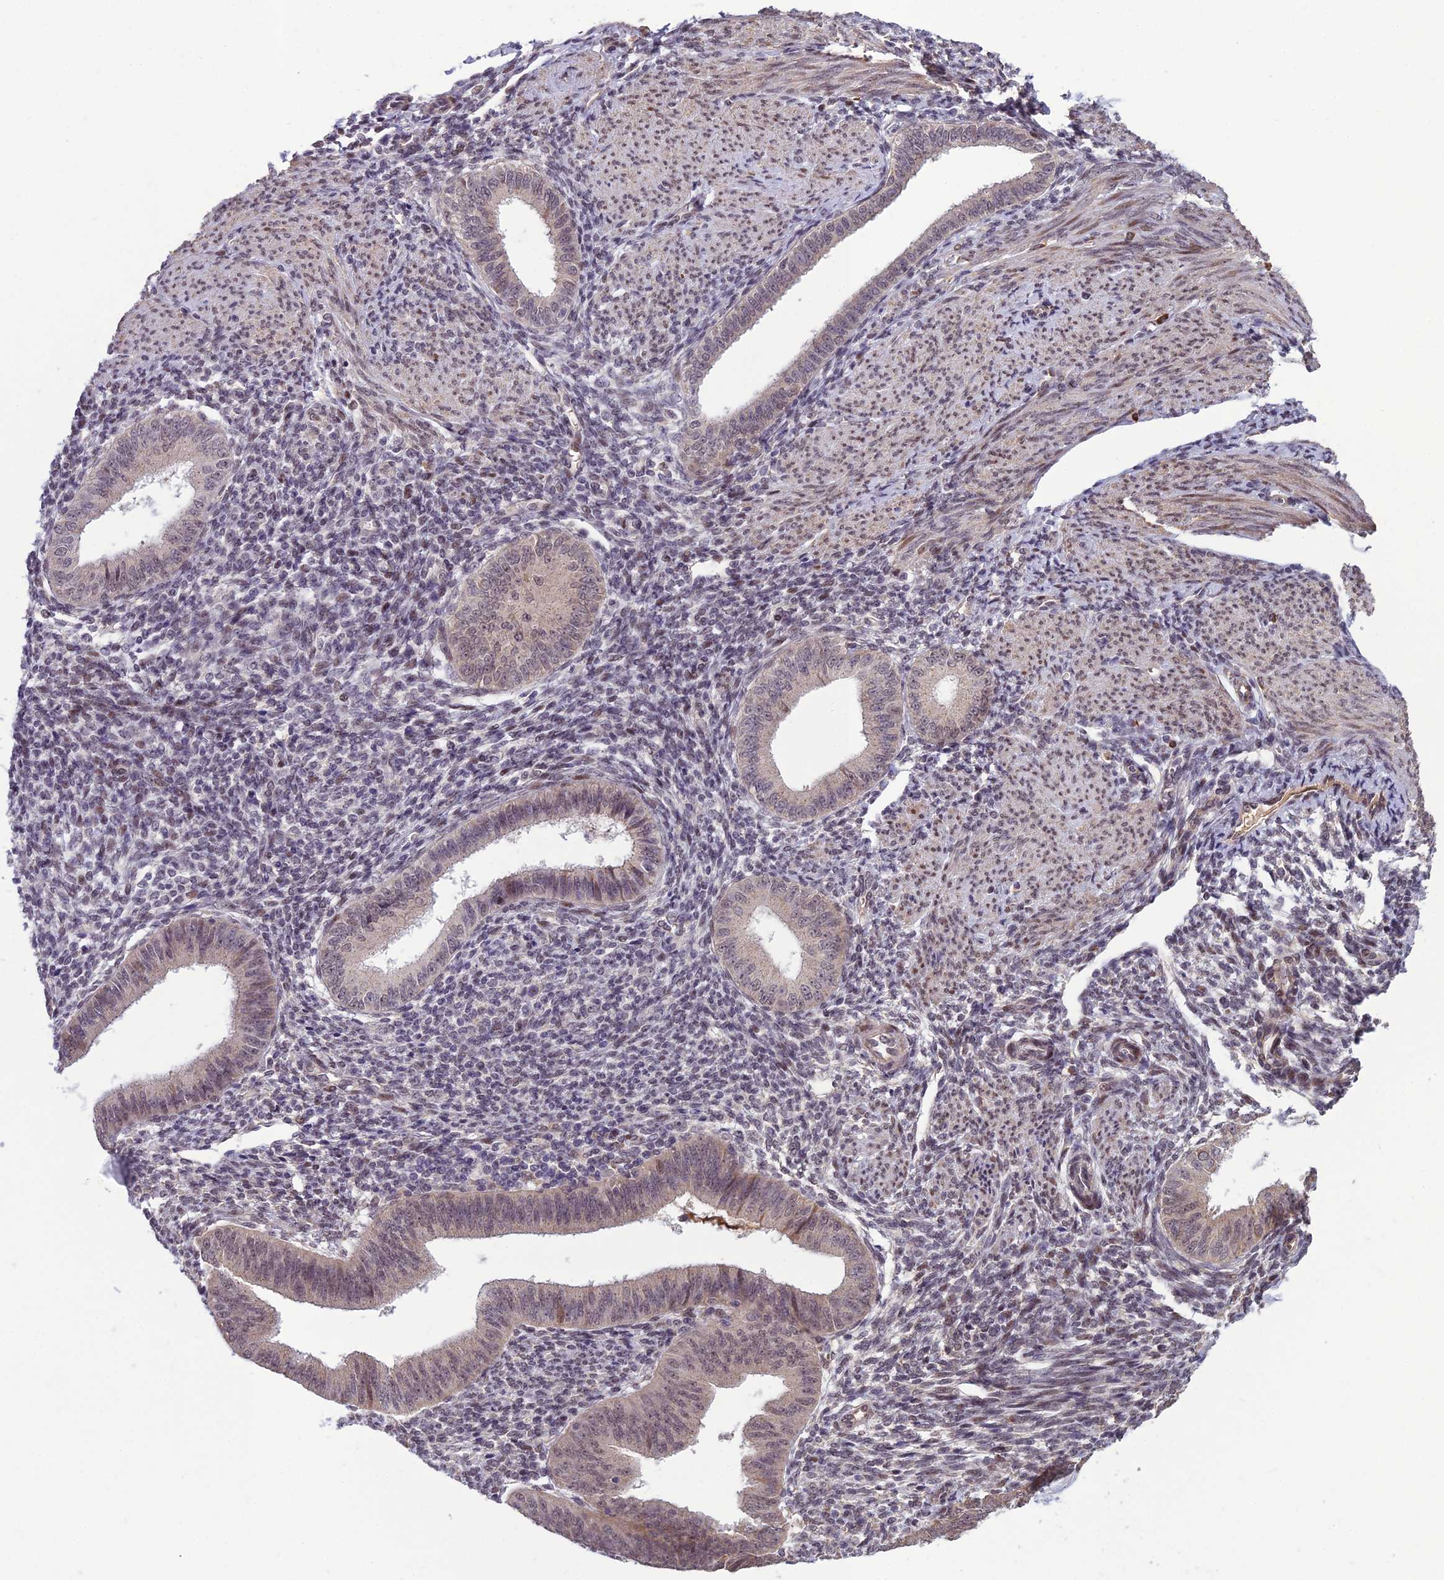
{"staining": {"intensity": "weak", "quantity": "<25%", "location": "nuclear"}, "tissue": "endometrium", "cell_type": "Cells in endometrial stroma", "image_type": "normal", "snomed": [{"axis": "morphology", "description": "Normal tissue, NOS"}, {"axis": "topography", "description": "Uterus"}, {"axis": "topography", "description": "Endometrium"}], "caption": "Immunohistochemistry of benign endometrium exhibits no positivity in cells in endometrial stroma. Brightfield microscopy of IHC stained with DAB (3,3'-diaminobenzidine) (brown) and hematoxylin (blue), captured at high magnification.", "gene": "FBRS", "patient": {"sex": "female", "age": 48}}